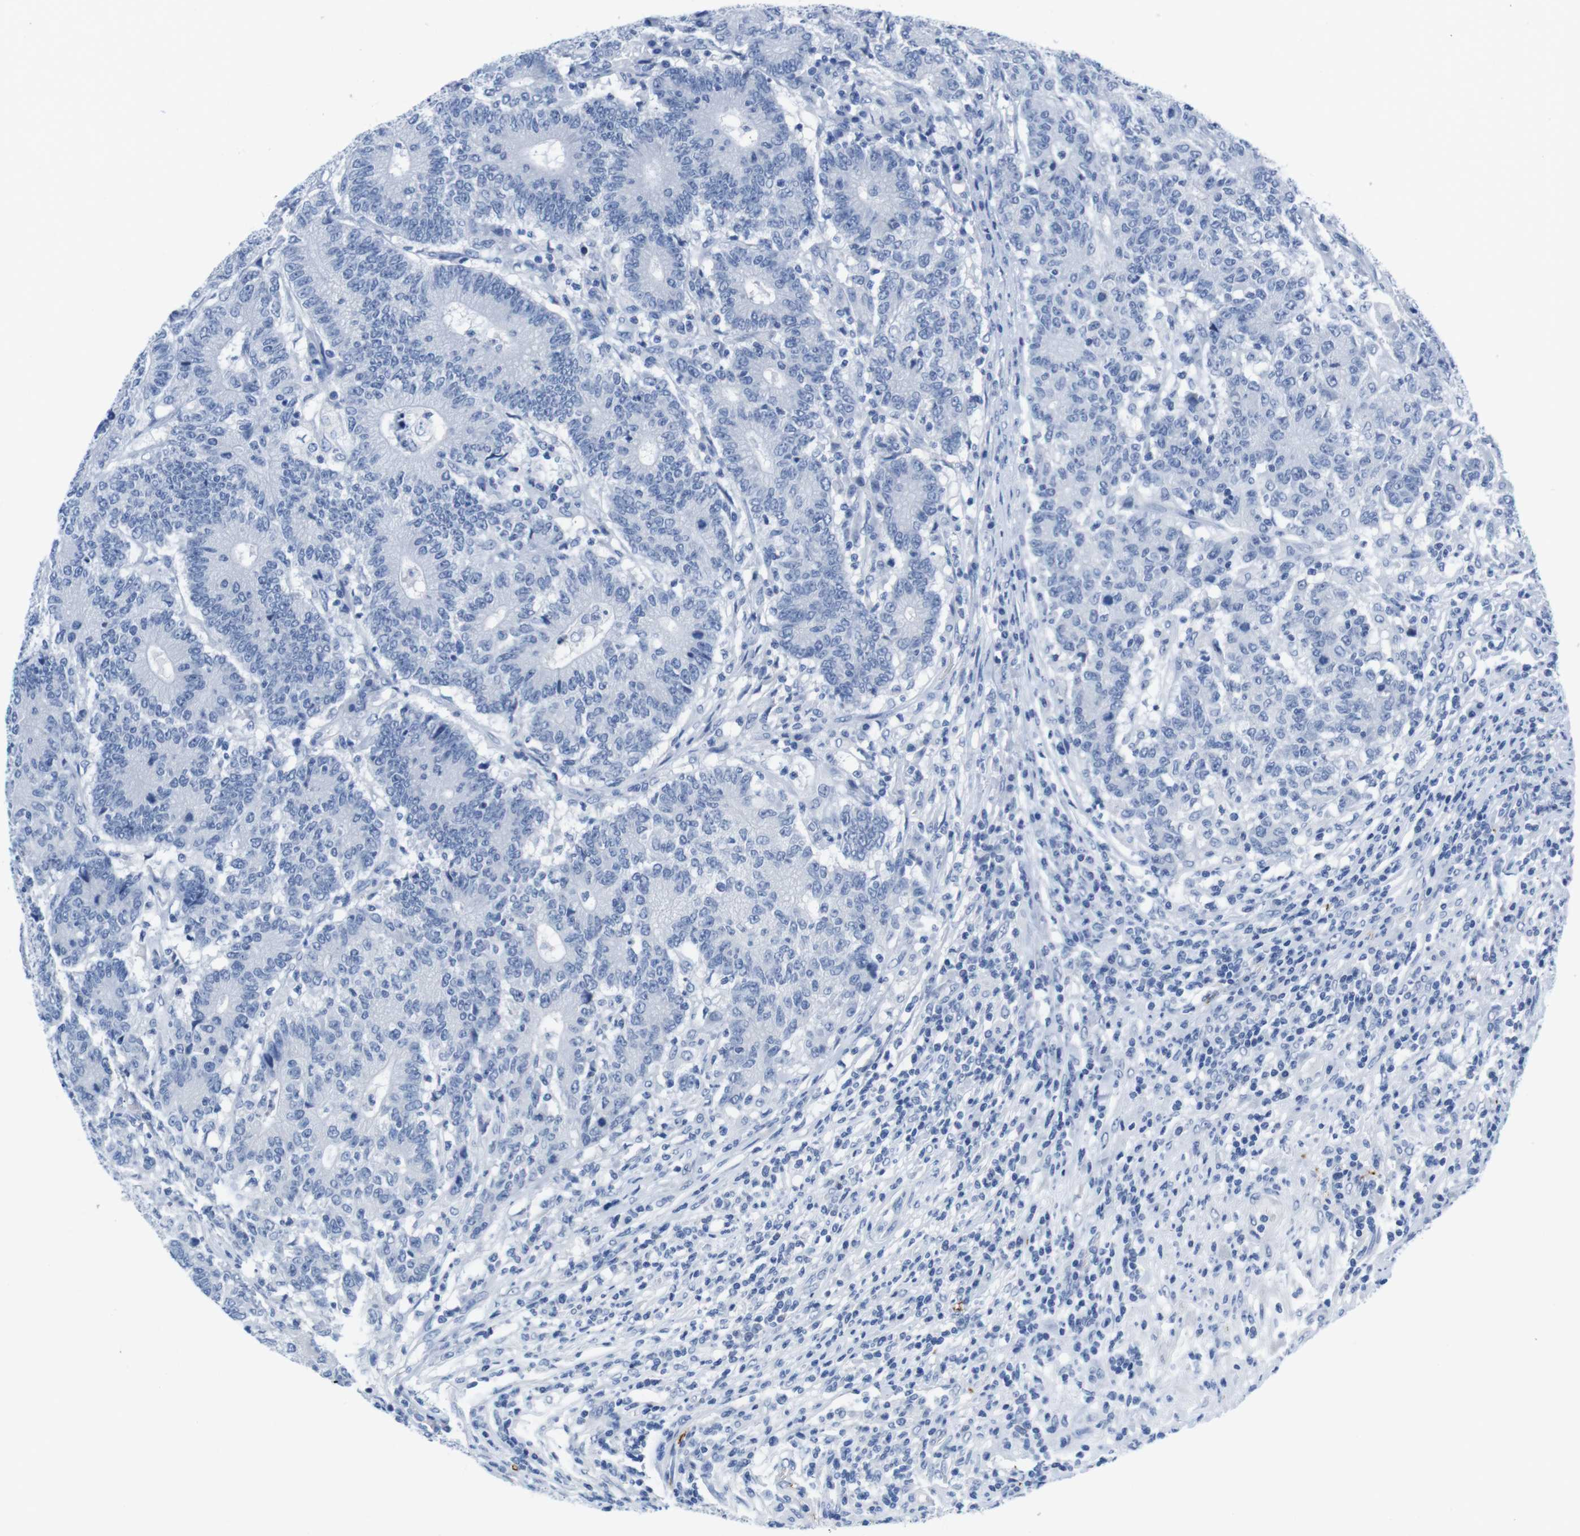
{"staining": {"intensity": "negative", "quantity": "none", "location": "none"}, "tissue": "colorectal cancer", "cell_type": "Tumor cells", "image_type": "cancer", "snomed": [{"axis": "morphology", "description": "Normal tissue, NOS"}, {"axis": "morphology", "description": "Adenocarcinoma, NOS"}, {"axis": "topography", "description": "Colon"}], "caption": "Immunohistochemistry image of neoplastic tissue: colorectal cancer (adenocarcinoma) stained with DAB (3,3'-diaminobenzidine) reveals no significant protein expression in tumor cells.", "gene": "MAP6", "patient": {"sex": "female", "age": 75}}